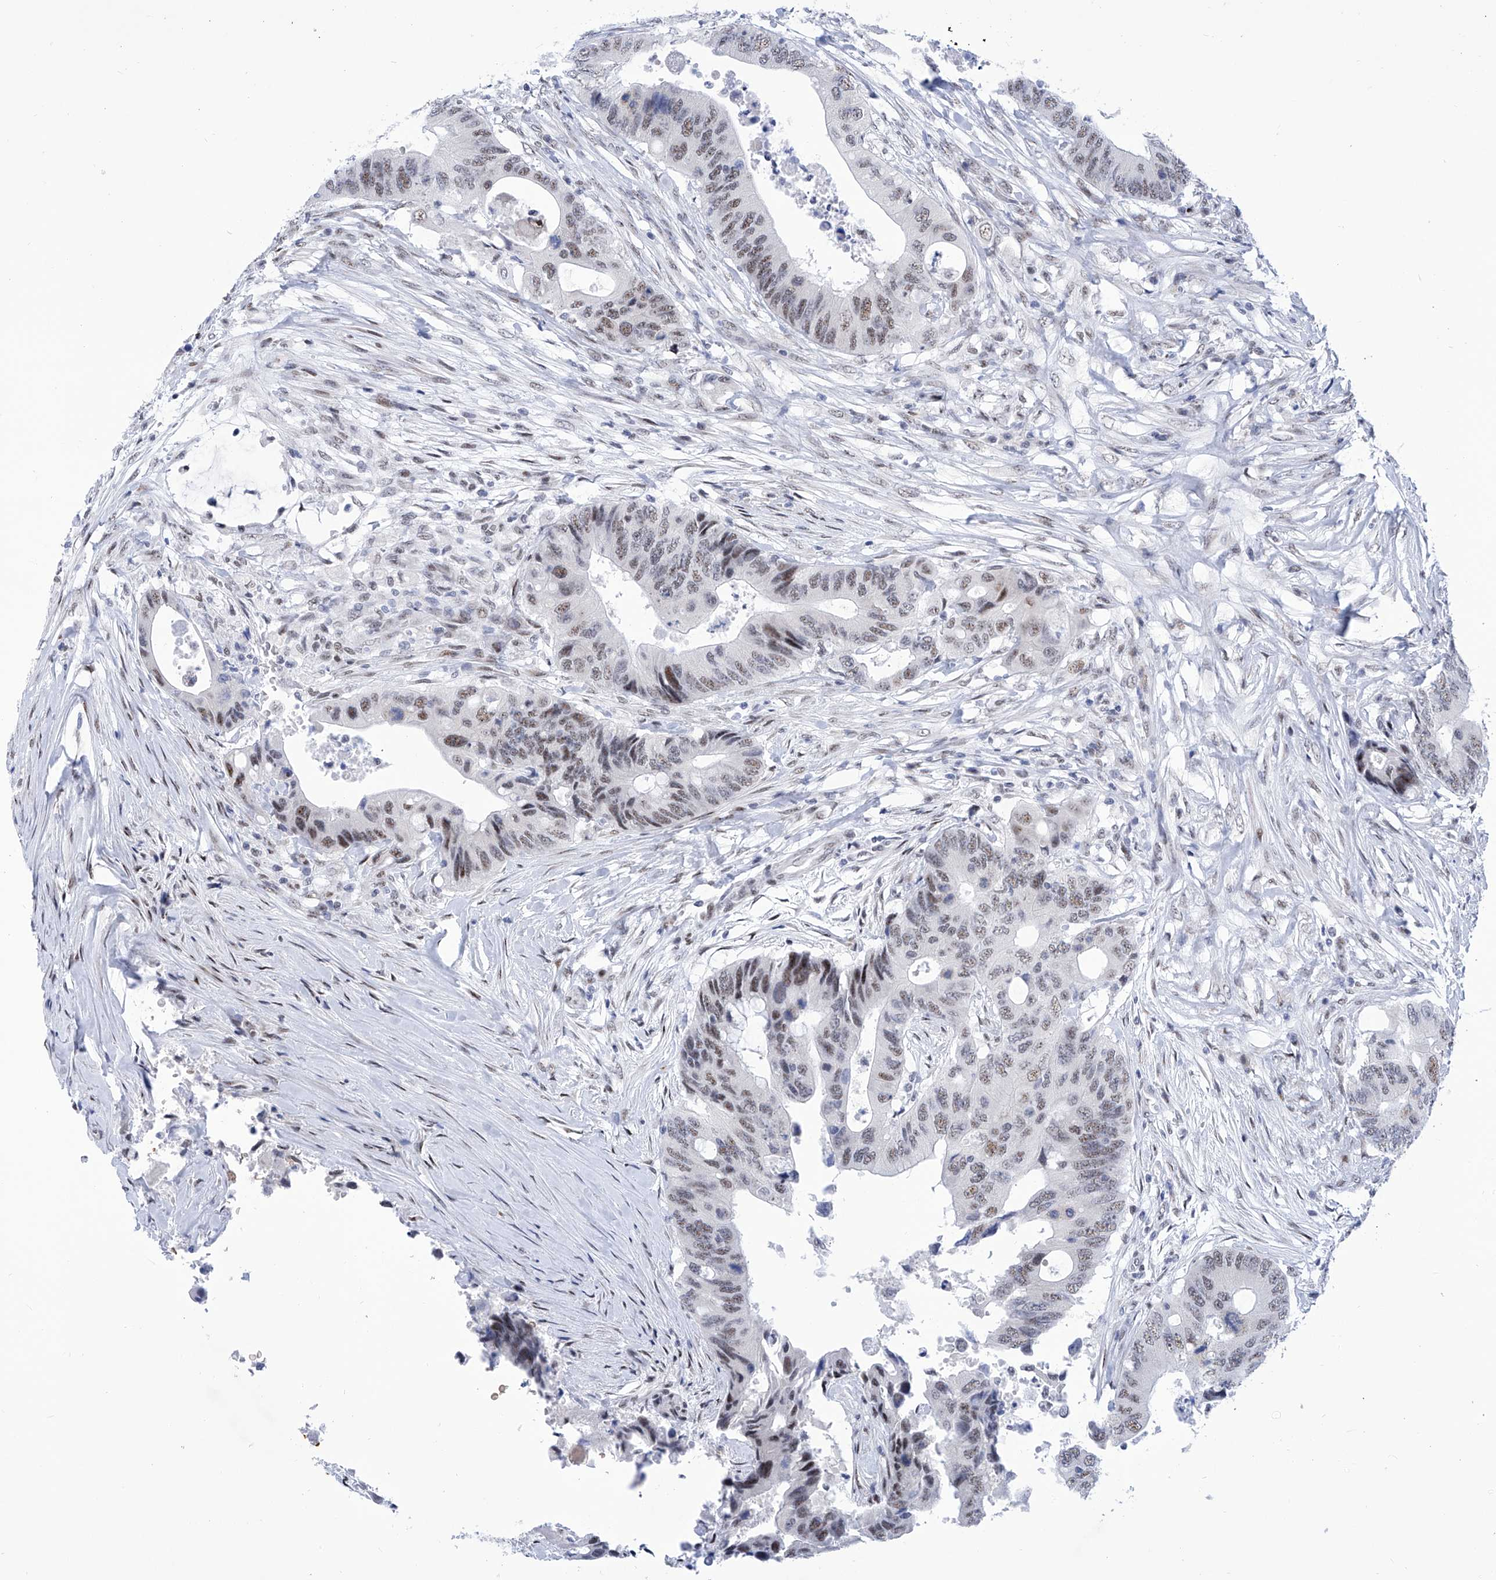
{"staining": {"intensity": "moderate", "quantity": "25%-75%", "location": "nuclear"}, "tissue": "colorectal cancer", "cell_type": "Tumor cells", "image_type": "cancer", "snomed": [{"axis": "morphology", "description": "Adenocarcinoma, NOS"}, {"axis": "topography", "description": "Colon"}], "caption": "Immunohistochemical staining of human adenocarcinoma (colorectal) displays moderate nuclear protein staining in about 25%-75% of tumor cells.", "gene": "SART1", "patient": {"sex": "male", "age": 71}}